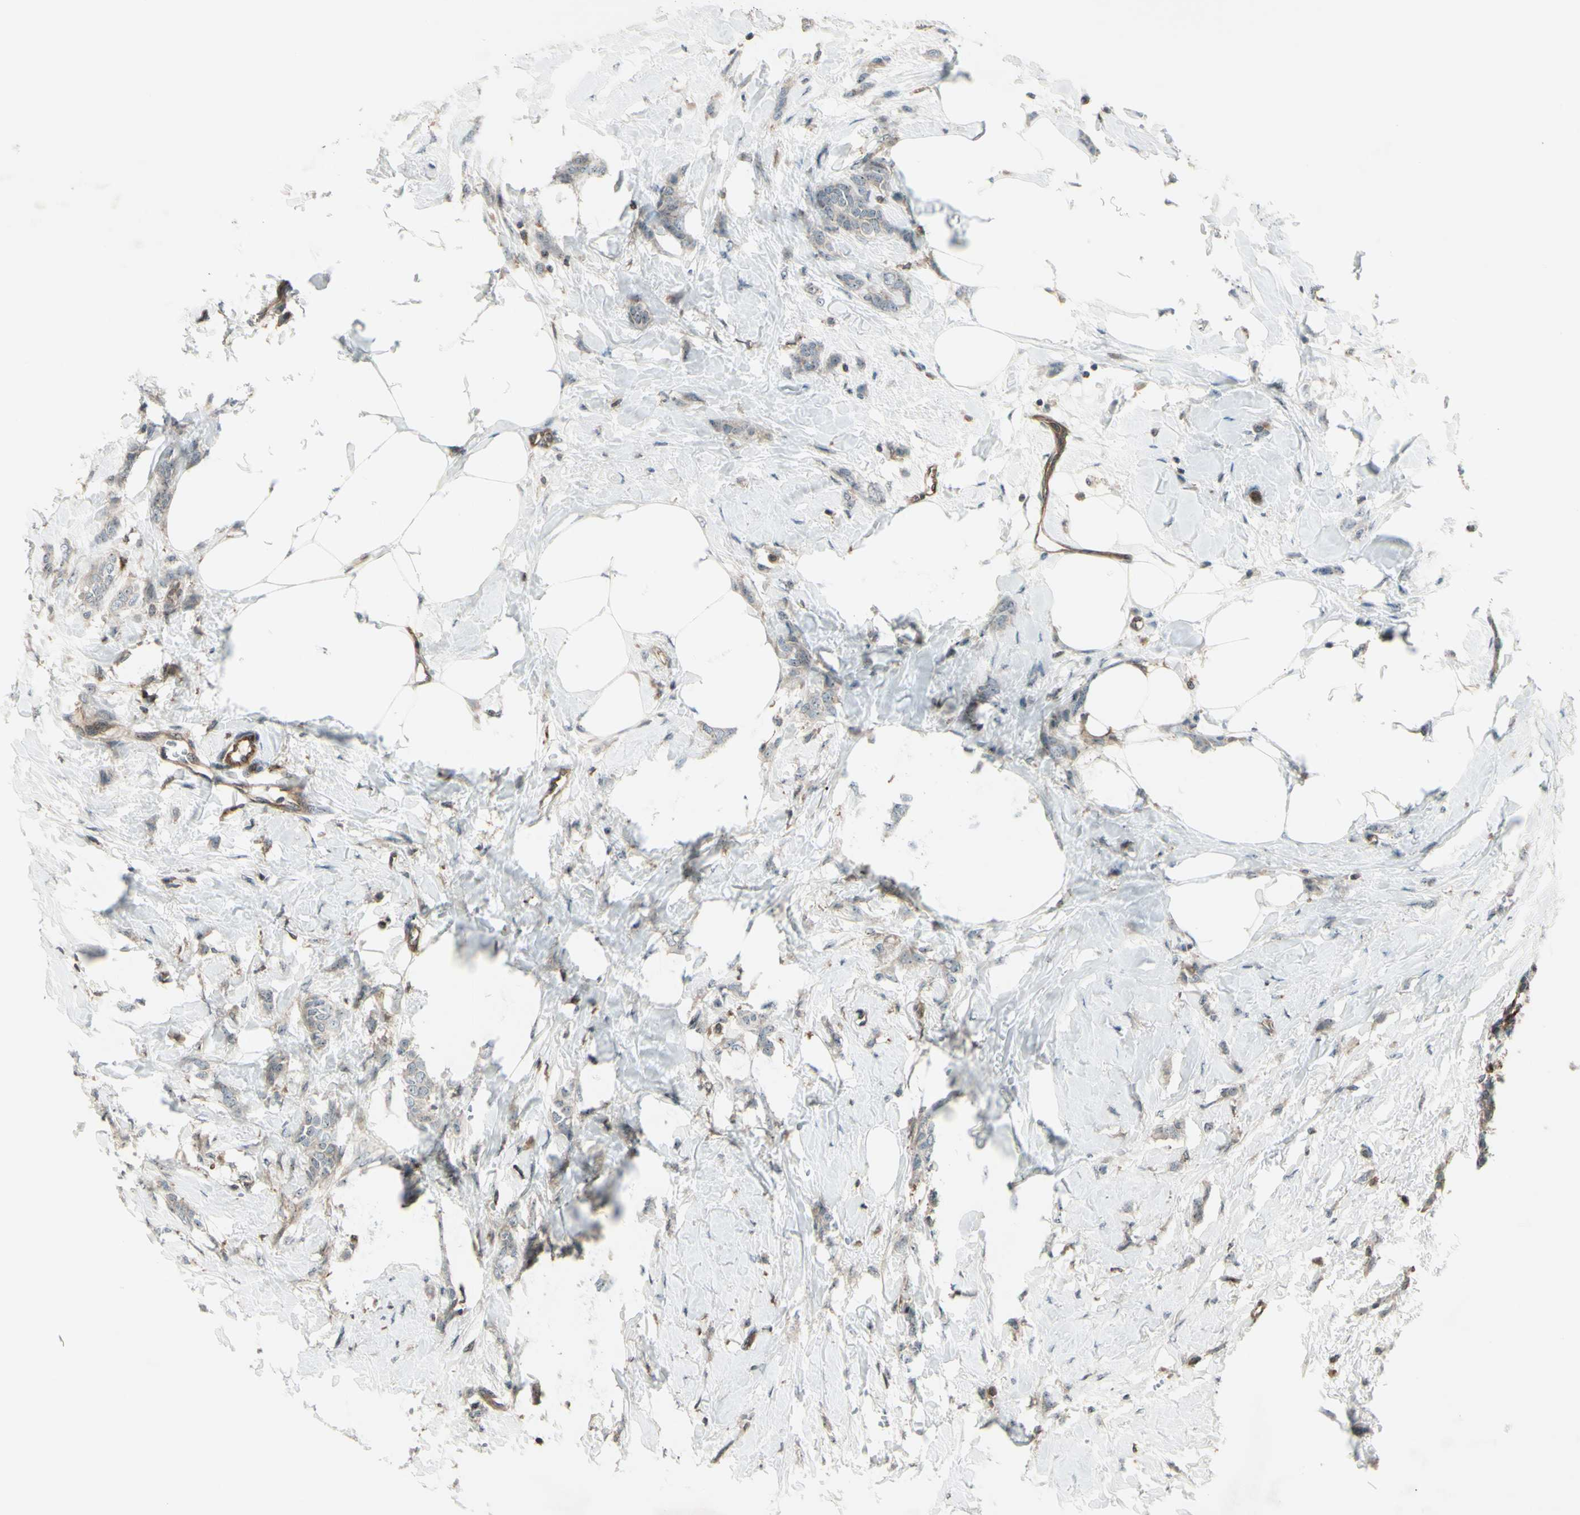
{"staining": {"intensity": "weak", "quantity": ">75%", "location": "cytoplasmic/membranous"}, "tissue": "breast cancer", "cell_type": "Tumor cells", "image_type": "cancer", "snomed": [{"axis": "morphology", "description": "Lobular carcinoma, in situ"}, {"axis": "morphology", "description": "Lobular carcinoma"}, {"axis": "topography", "description": "Breast"}], "caption": "This image shows immunohistochemistry staining of lobular carcinoma (breast), with low weak cytoplasmic/membranous positivity in about >75% of tumor cells.", "gene": "FXYD5", "patient": {"sex": "female", "age": 41}}